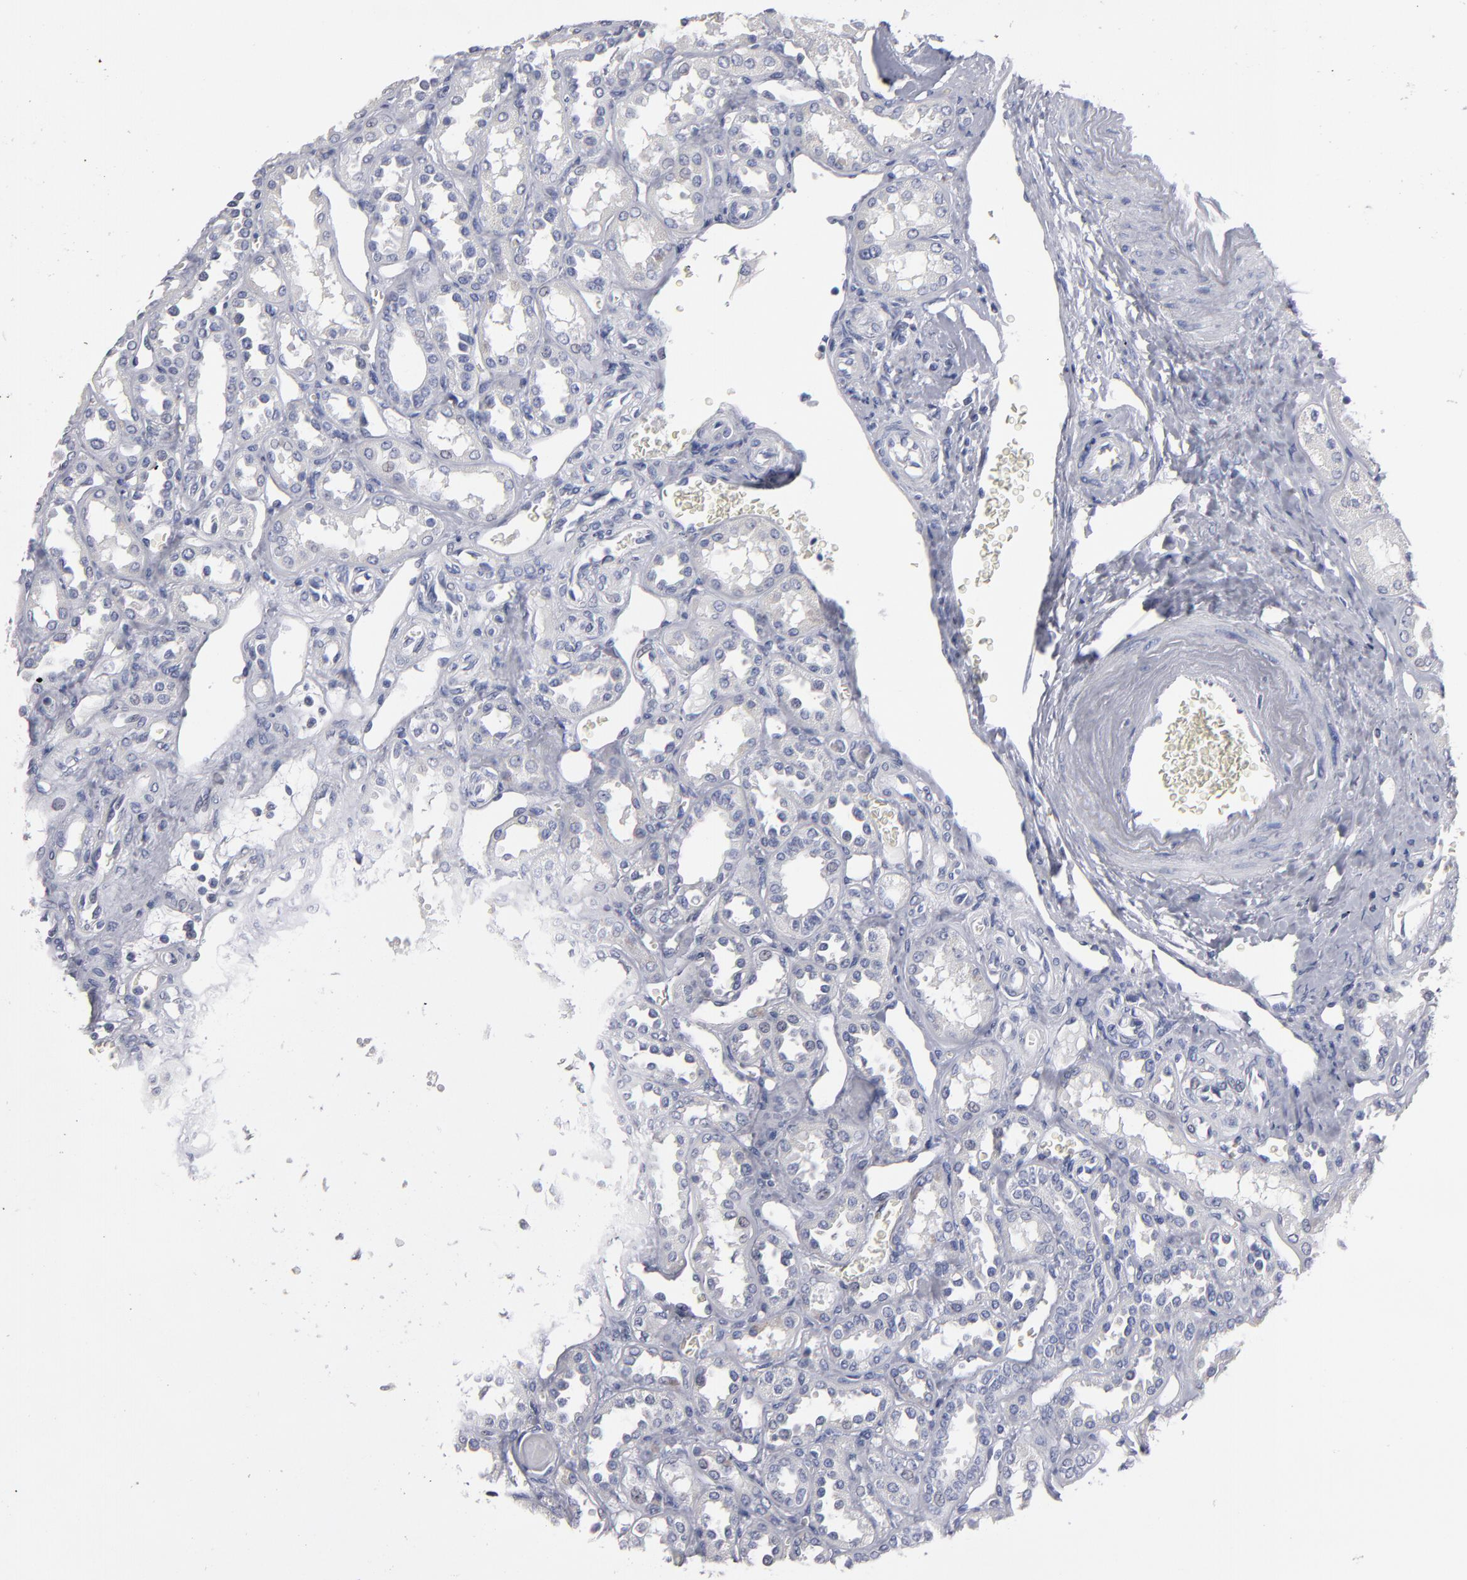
{"staining": {"intensity": "negative", "quantity": "none", "location": "none"}, "tissue": "kidney", "cell_type": "Cells in glomeruli", "image_type": "normal", "snomed": [{"axis": "morphology", "description": "Normal tissue, NOS"}, {"axis": "topography", "description": "Kidney"}], "caption": "Immunohistochemistry of benign human kidney shows no expression in cells in glomeruli.", "gene": "CCDC80", "patient": {"sex": "female", "age": 52}}